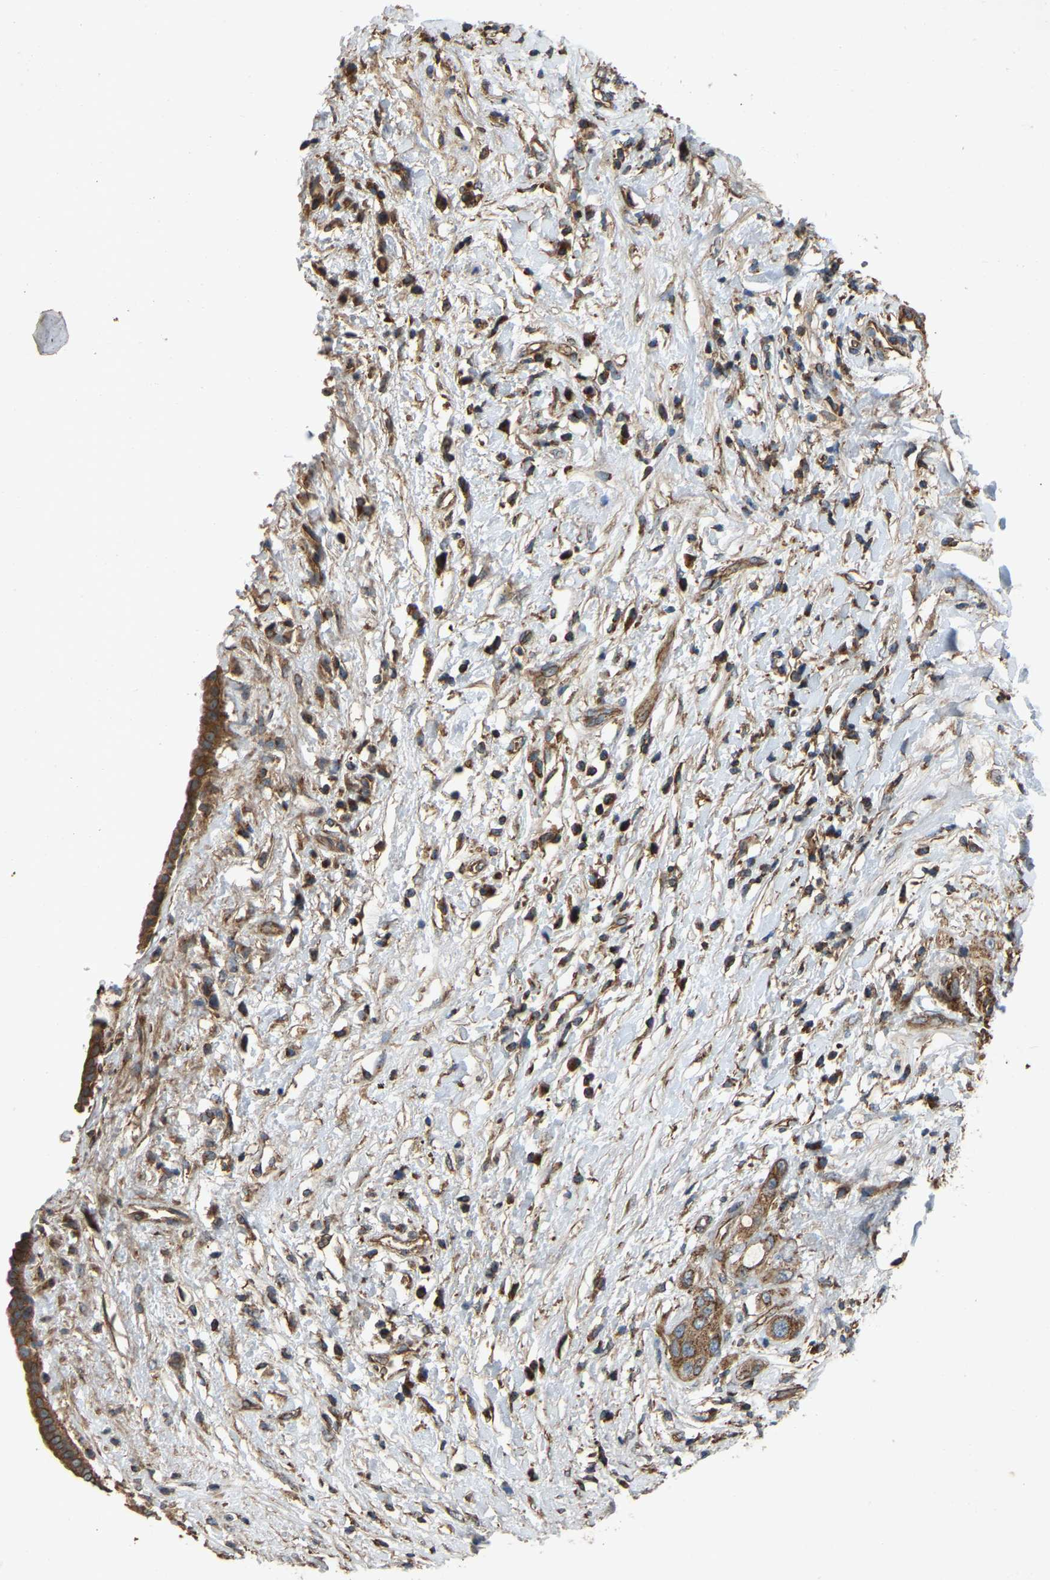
{"staining": {"intensity": "moderate", "quantity": ">75%", "location": "cytoplasmic/membranous"}, "tissue": "pancreatic cancer", "cell_type": "Tumor cells", "image_type": "cancer", "snomed": [{"axis": "morphology", "description": "Adenocarcinoma, NOS"}, {"axis": "topography", "description": "Pancreas"}], "caption": "This is a histology image of immunohistochemistry staining of pancreatic cancer, which shows moderate positivity in the cytoplasmic/membranous of tumor cells.", "gene": "SAMD9L", "patient": {"sex": "female", "age": 56}}